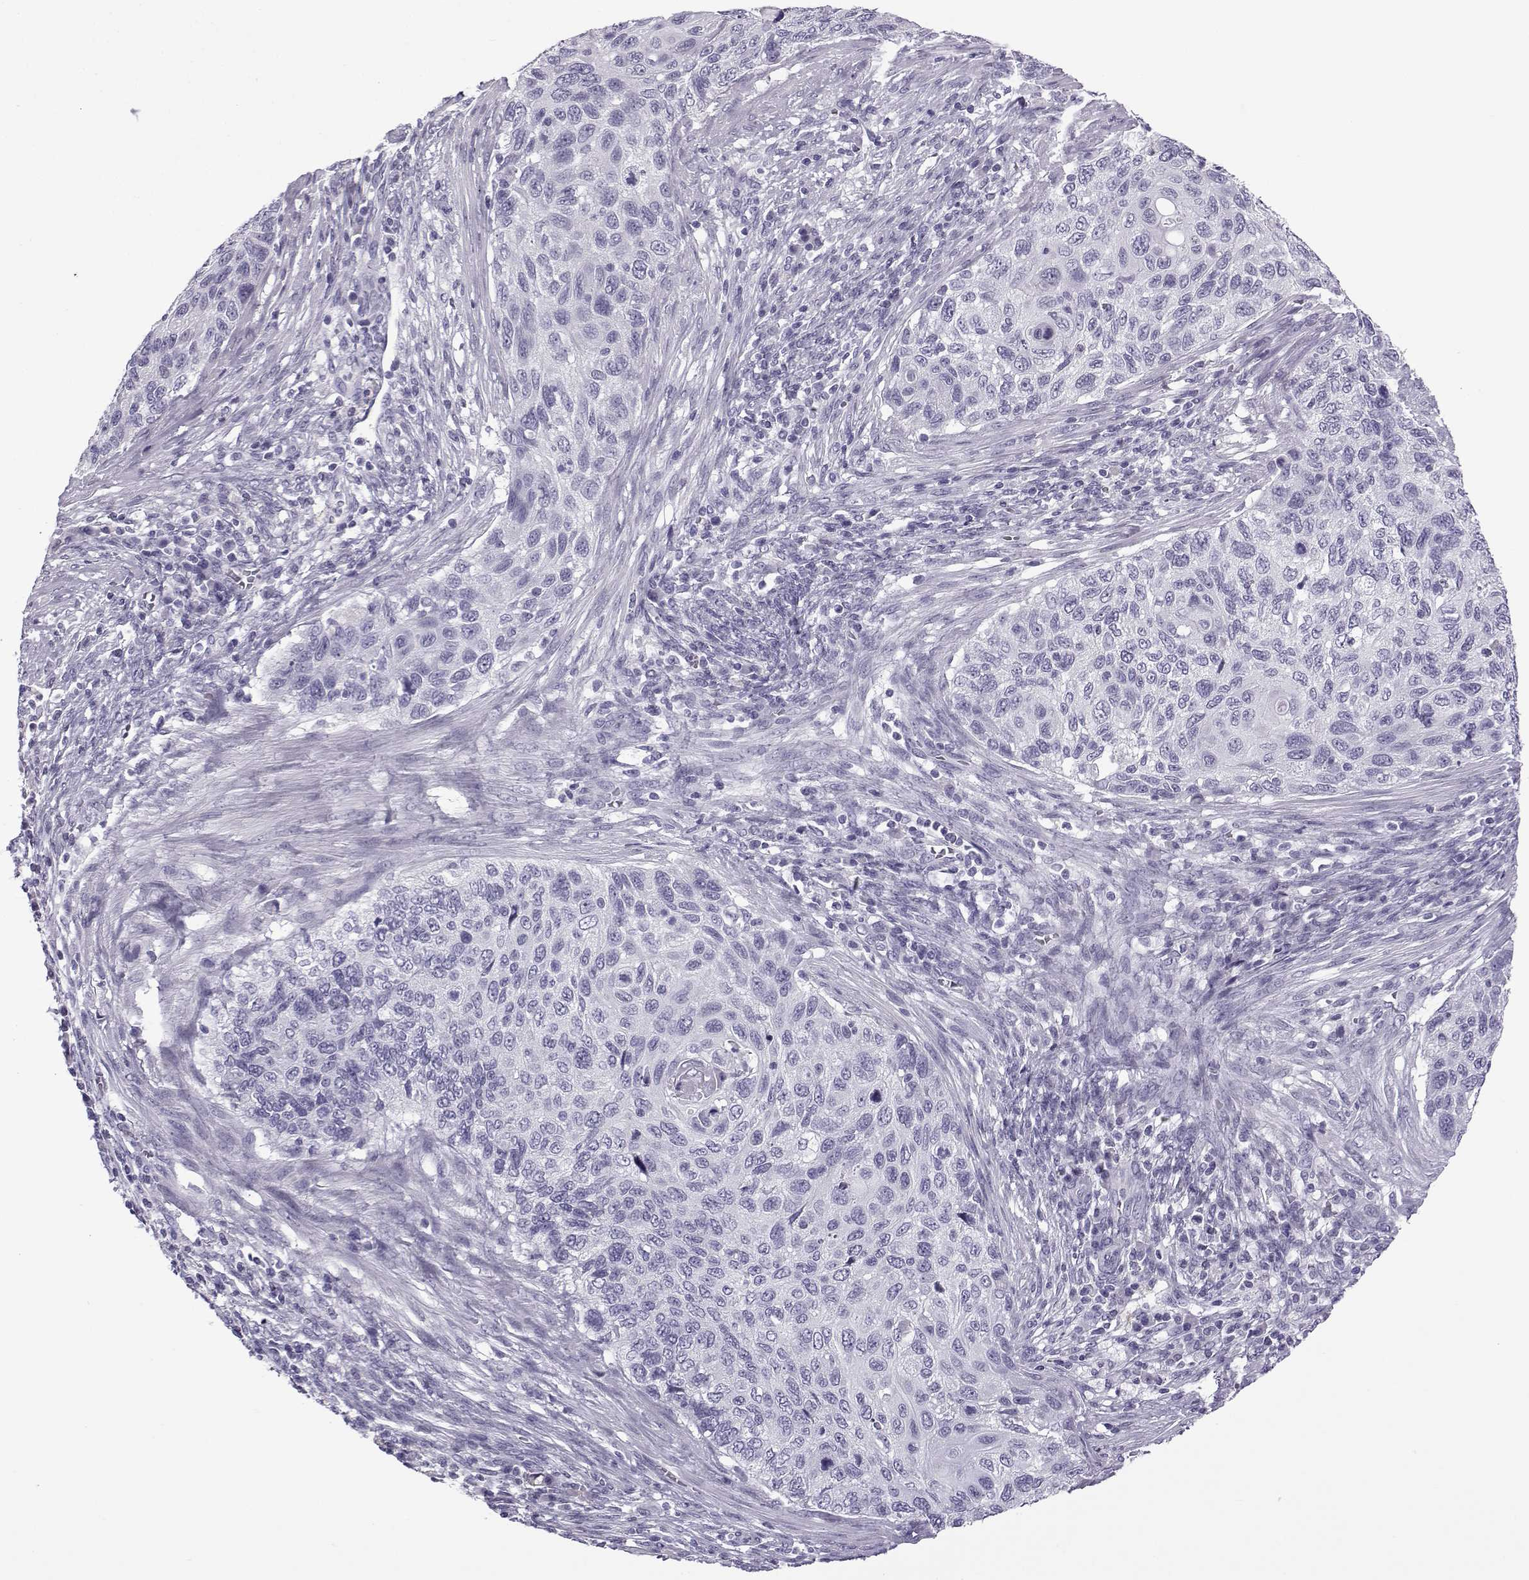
{"staining": {"intensity": "negative", "quantity": "none", "location": "none"}, "tissue": "cervical cancer", "cell_type": "Tumor cells", "image_type": "cancer", "snomed": [{"axis": "morphology", "description": "Squamous cell carcinoma, NOS"}, {"axis": "topography", "description": "Cervix"}], "caption": "Image shows no protein expression in tumor cells of cervical cancer tissue. (Stains: DAB IHC with hematoxylin counter stain, Microscopy: brightfield microscopy at high magnification).", "gene": "OIP5", "patient": {"sex": "female", "age": 70}}